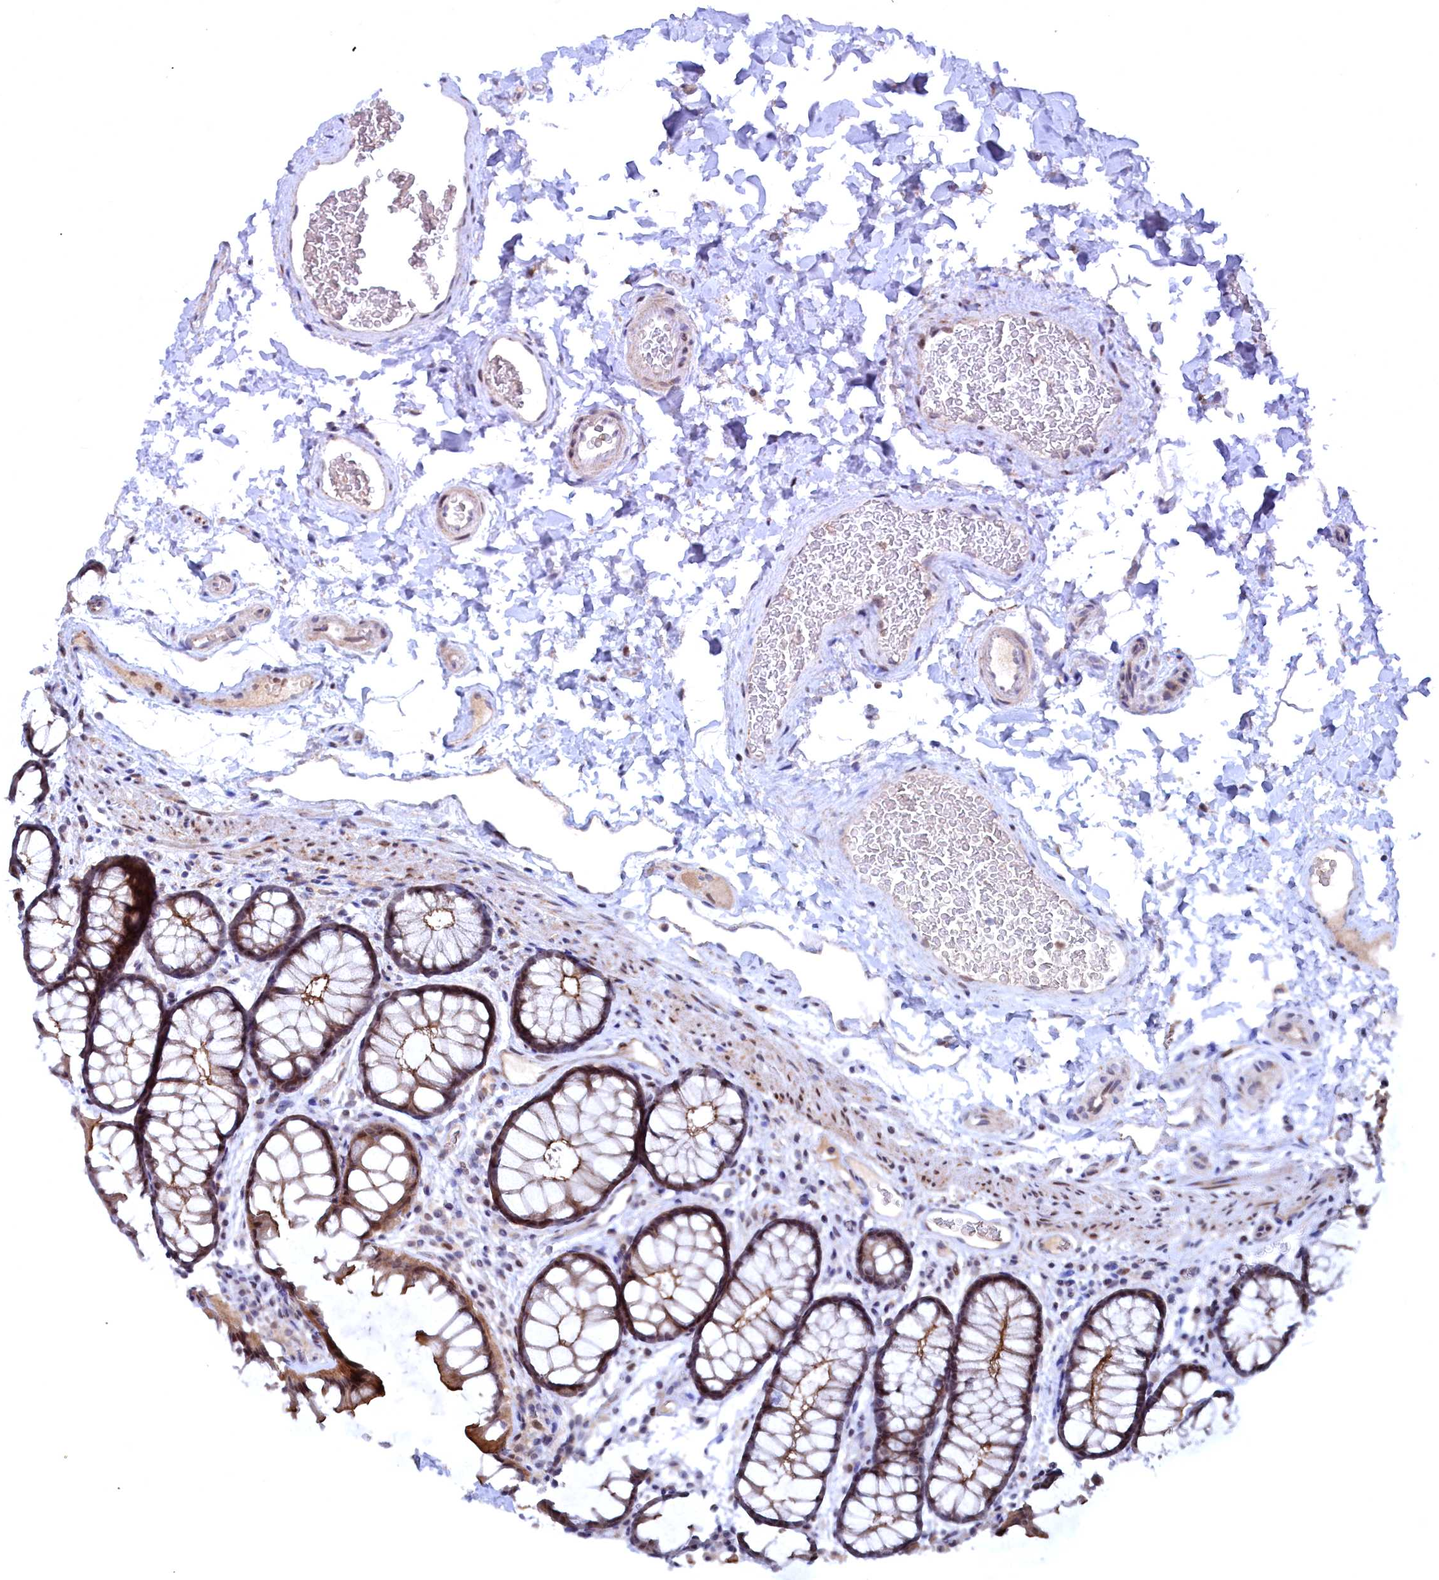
{"staining": {"intensity": "weak", "quantity": ">75%", "location": "cytoplasmic/membranous"}, "tissue": "colon", "cell_type": "Endothelial cells", "image_type": "normal", "snomed": [{"axis": "morphology", "description": "Normal tissue, NOS"}, {"axis": "topography", "description": "Colon"}], "caption": "Immunohistochemistry (IHC) photomicrograph of unremarkable colon stained for a protein (brown), which shows low levels of weak cytoplasmic/membranous expression in approximately >75% of endothelial cells.", "gene": "TMC5", "patient": {"sex": "female", "age": 82}}